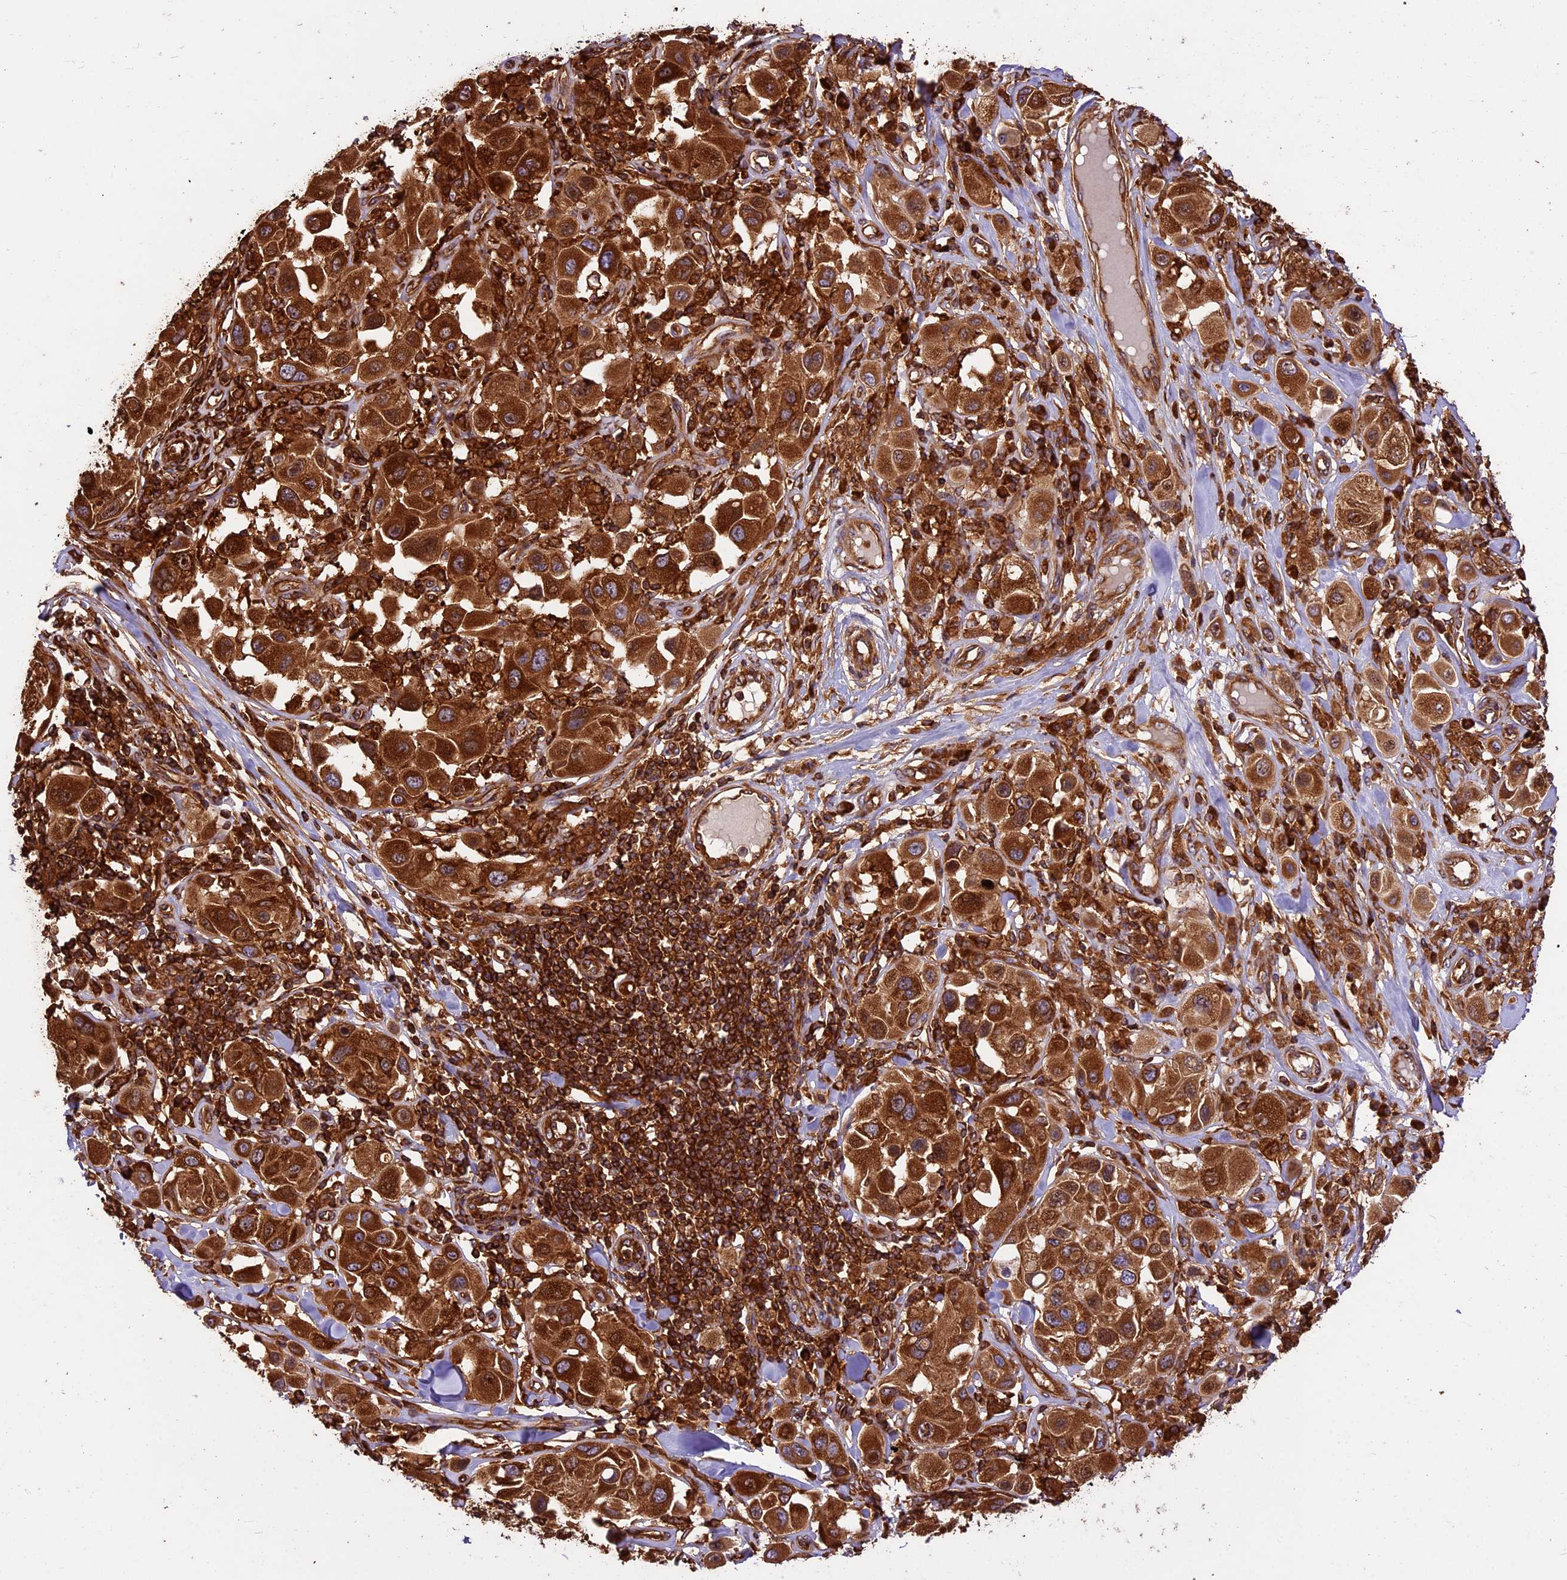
{"staining": {"intensity": "strong", "quantity": ">75%", "location": "cytoplasmic/membranous"}, "tissue": "melanoma", "cell_type": "Tumor cells", "image_type": "cancer", "snomed": [{"axis": "morphology", "description": "Malignant melanoma, Metastatic site"}, {"axis": "topography", "description": "Skin"}], "caption": "There is high levels of strong cytoplasmic/membranous expression in tumor cells of melanoma, as demonstrated by immunohistochemical staining (brown color).", "gene": "KARS1", "patient": {"sex": "male", "age": 41}}